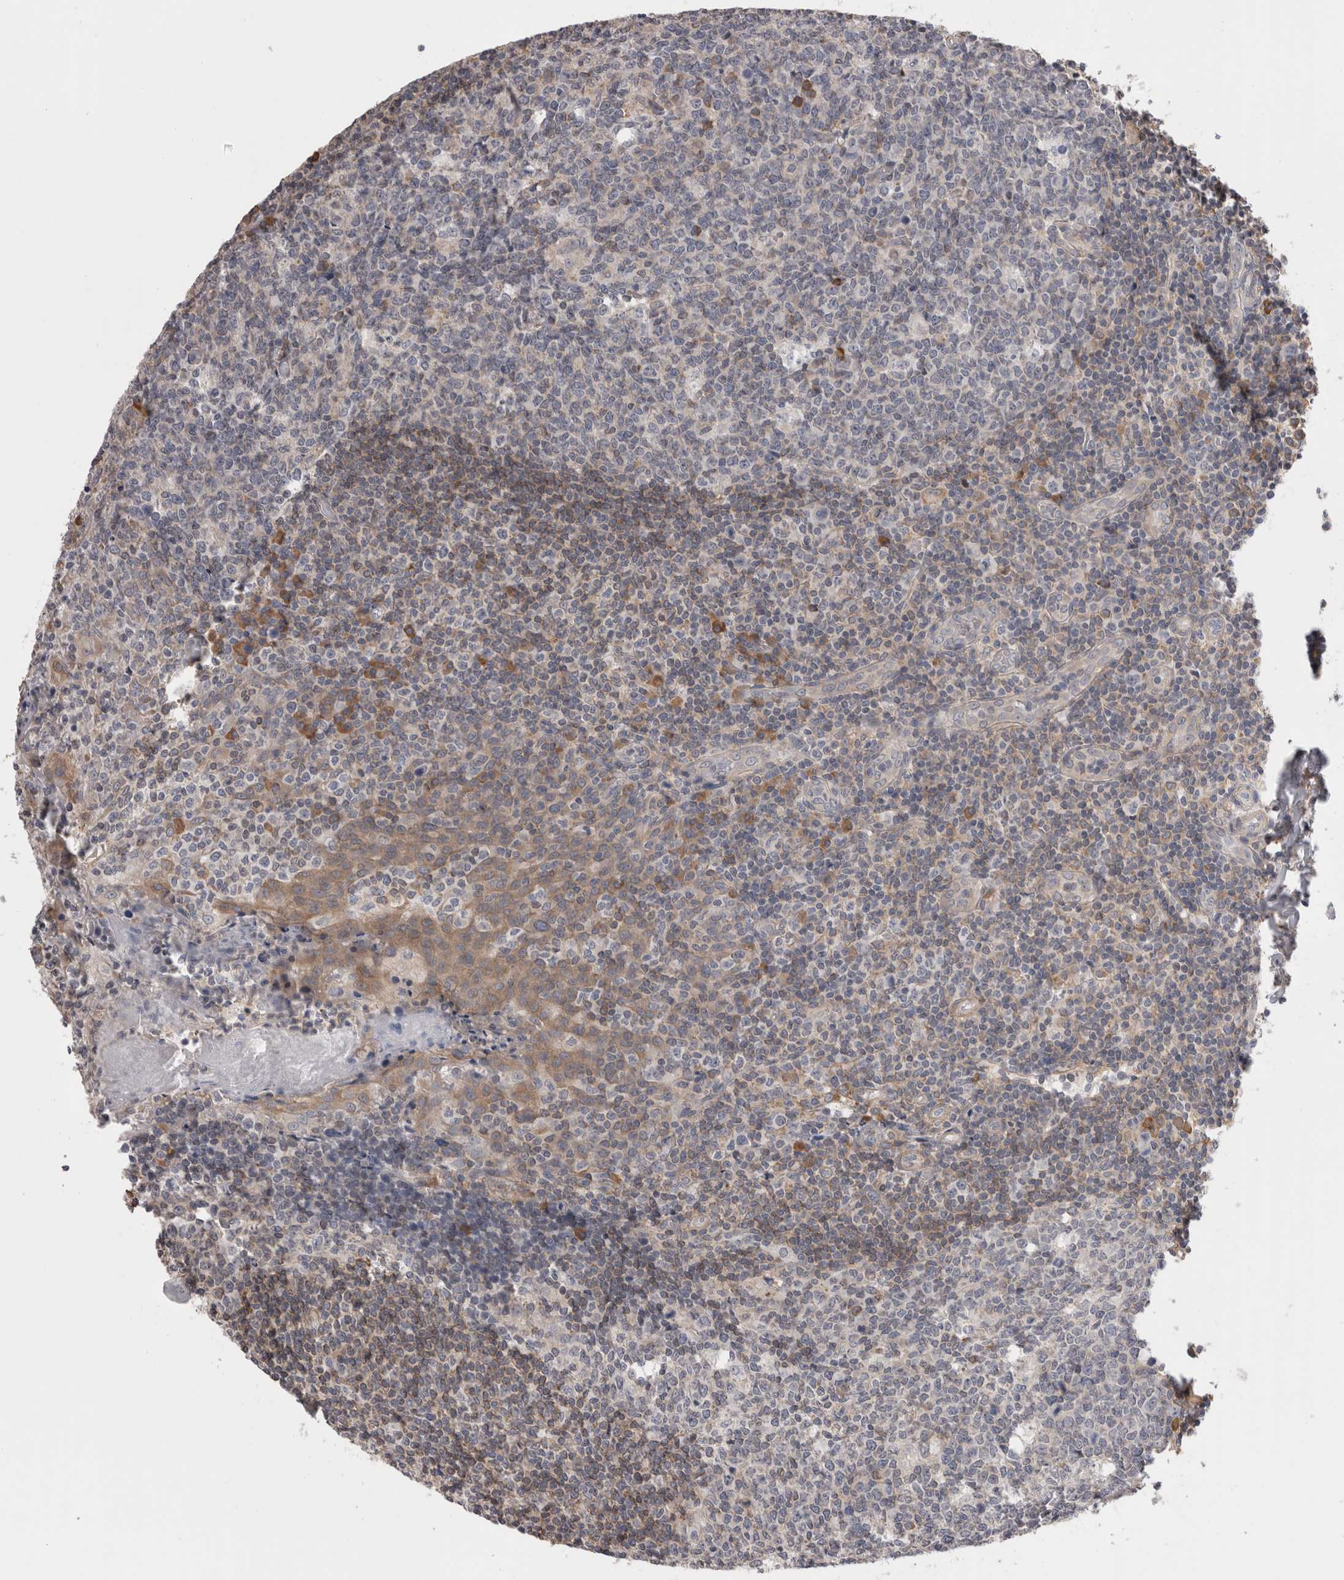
{"staining": {"intensity": "moderate", "quantity": "<25%", "location": "cytoplasmic/membranous"}, "tissue": "tonsil", "cell_type": "Germinal center cells", "image_type": "normal", "snomed": [{"axis": "morphology", "description": "Normal tissue, NOS"}, {"axis": "topography", "description": "Tonsil"}], "caption": "An immunohistochemistry (IHC) image of unremarkable tissue is shown. Protein staining in brown labels moderate cytoplasmic/membranous positivity in tonsil within germinal center cells.", "gene": "SMAP2", "patient": {"sex": "female", "age": 19}}